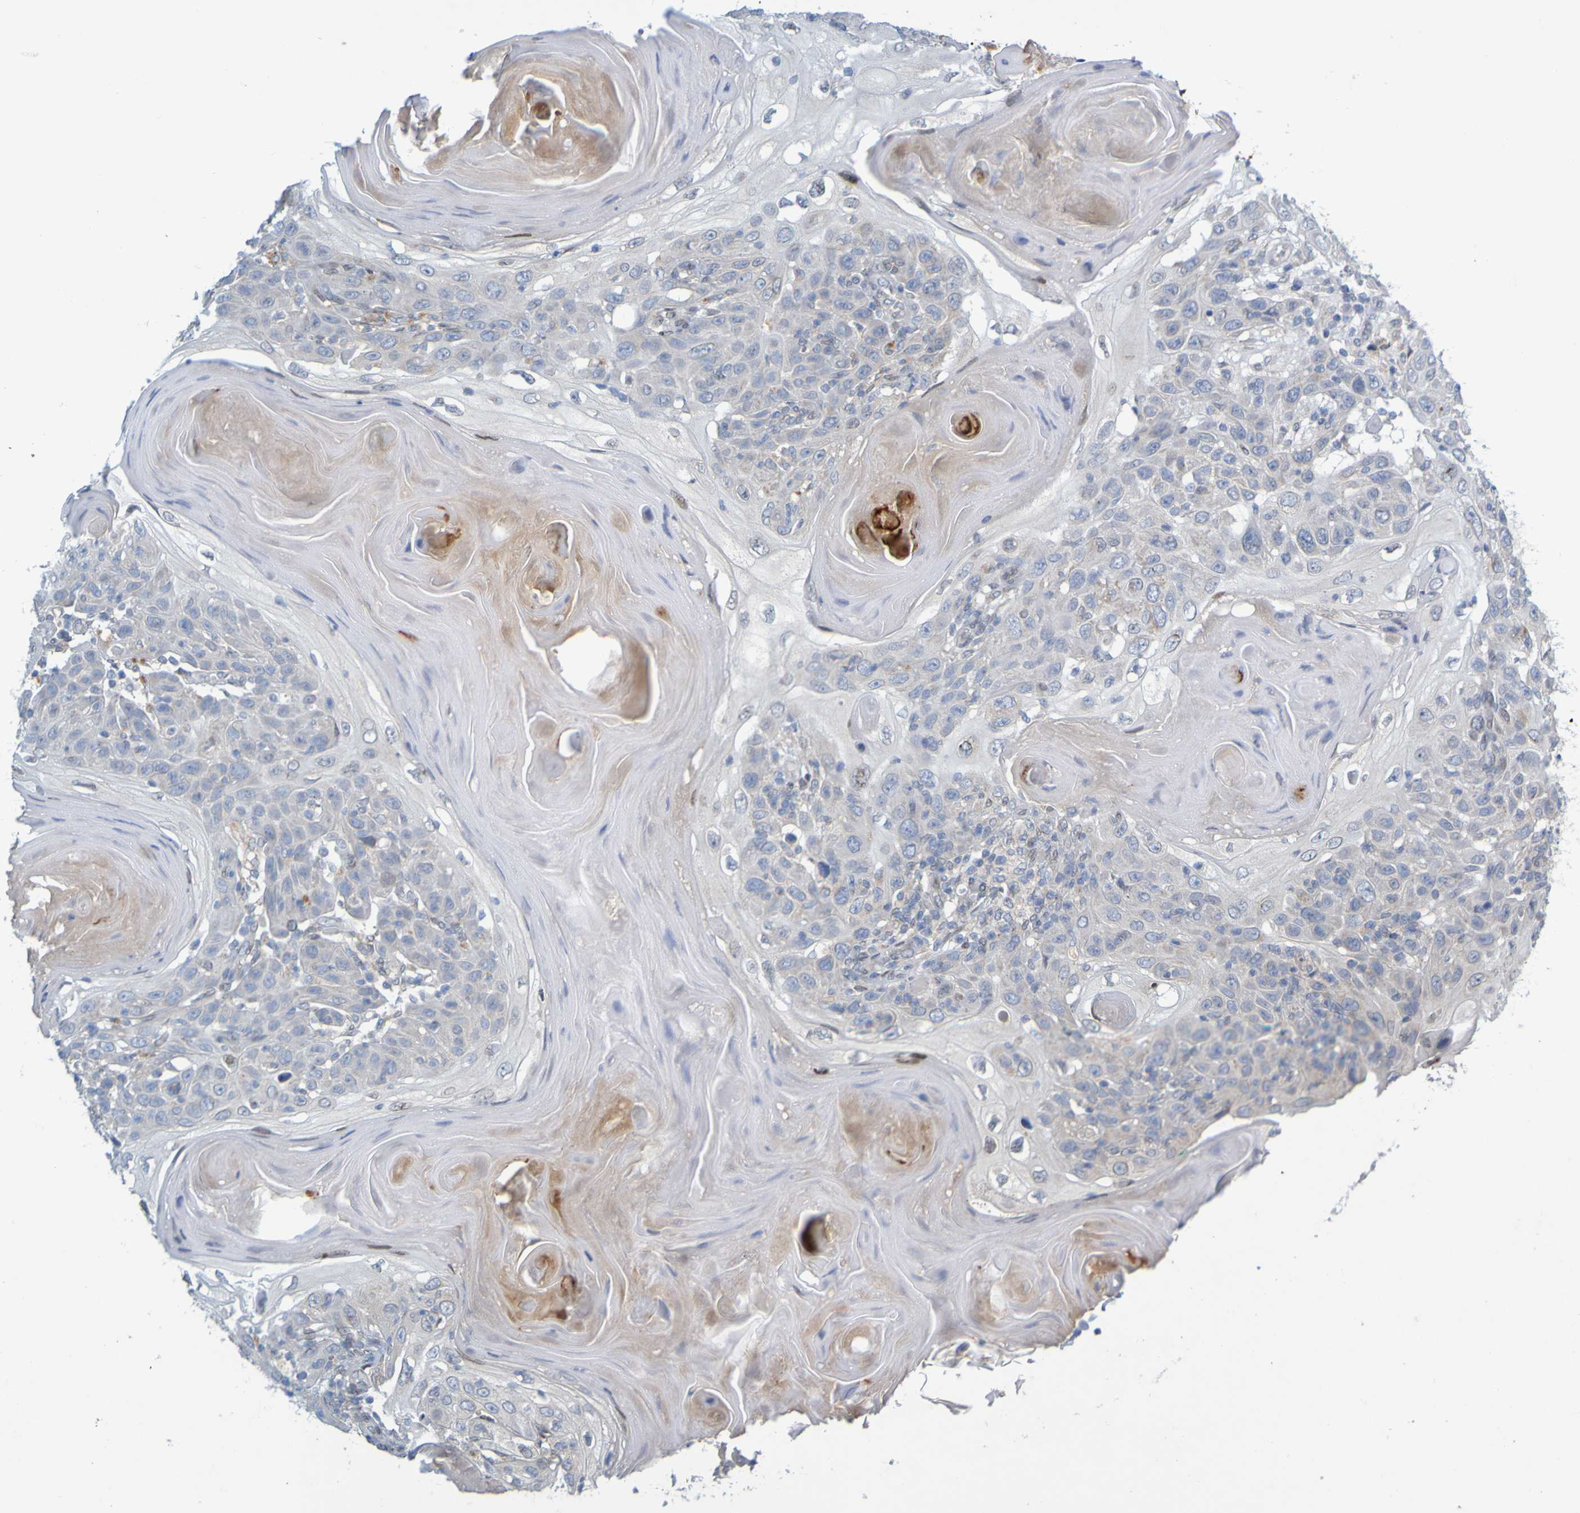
{"staining": {"intensity": "negative", "quantity": "none", "location": "none"}, "tissue": "skin cancer", "cell_type": "Tumor cells", "image_type": "cancer", "snomed": [{"axis": "morphology", "description": "Squamous cell carcinoma, NOS"}, {"axis": "topography", "description": "Skin"}], "caption": "Skin cancer (squamous cell carcinoma) stained for a protein using IHC exhibits no positivity tumor cells.", "gene": "MAG", "patient": {"sex": "female", "age": 88}}